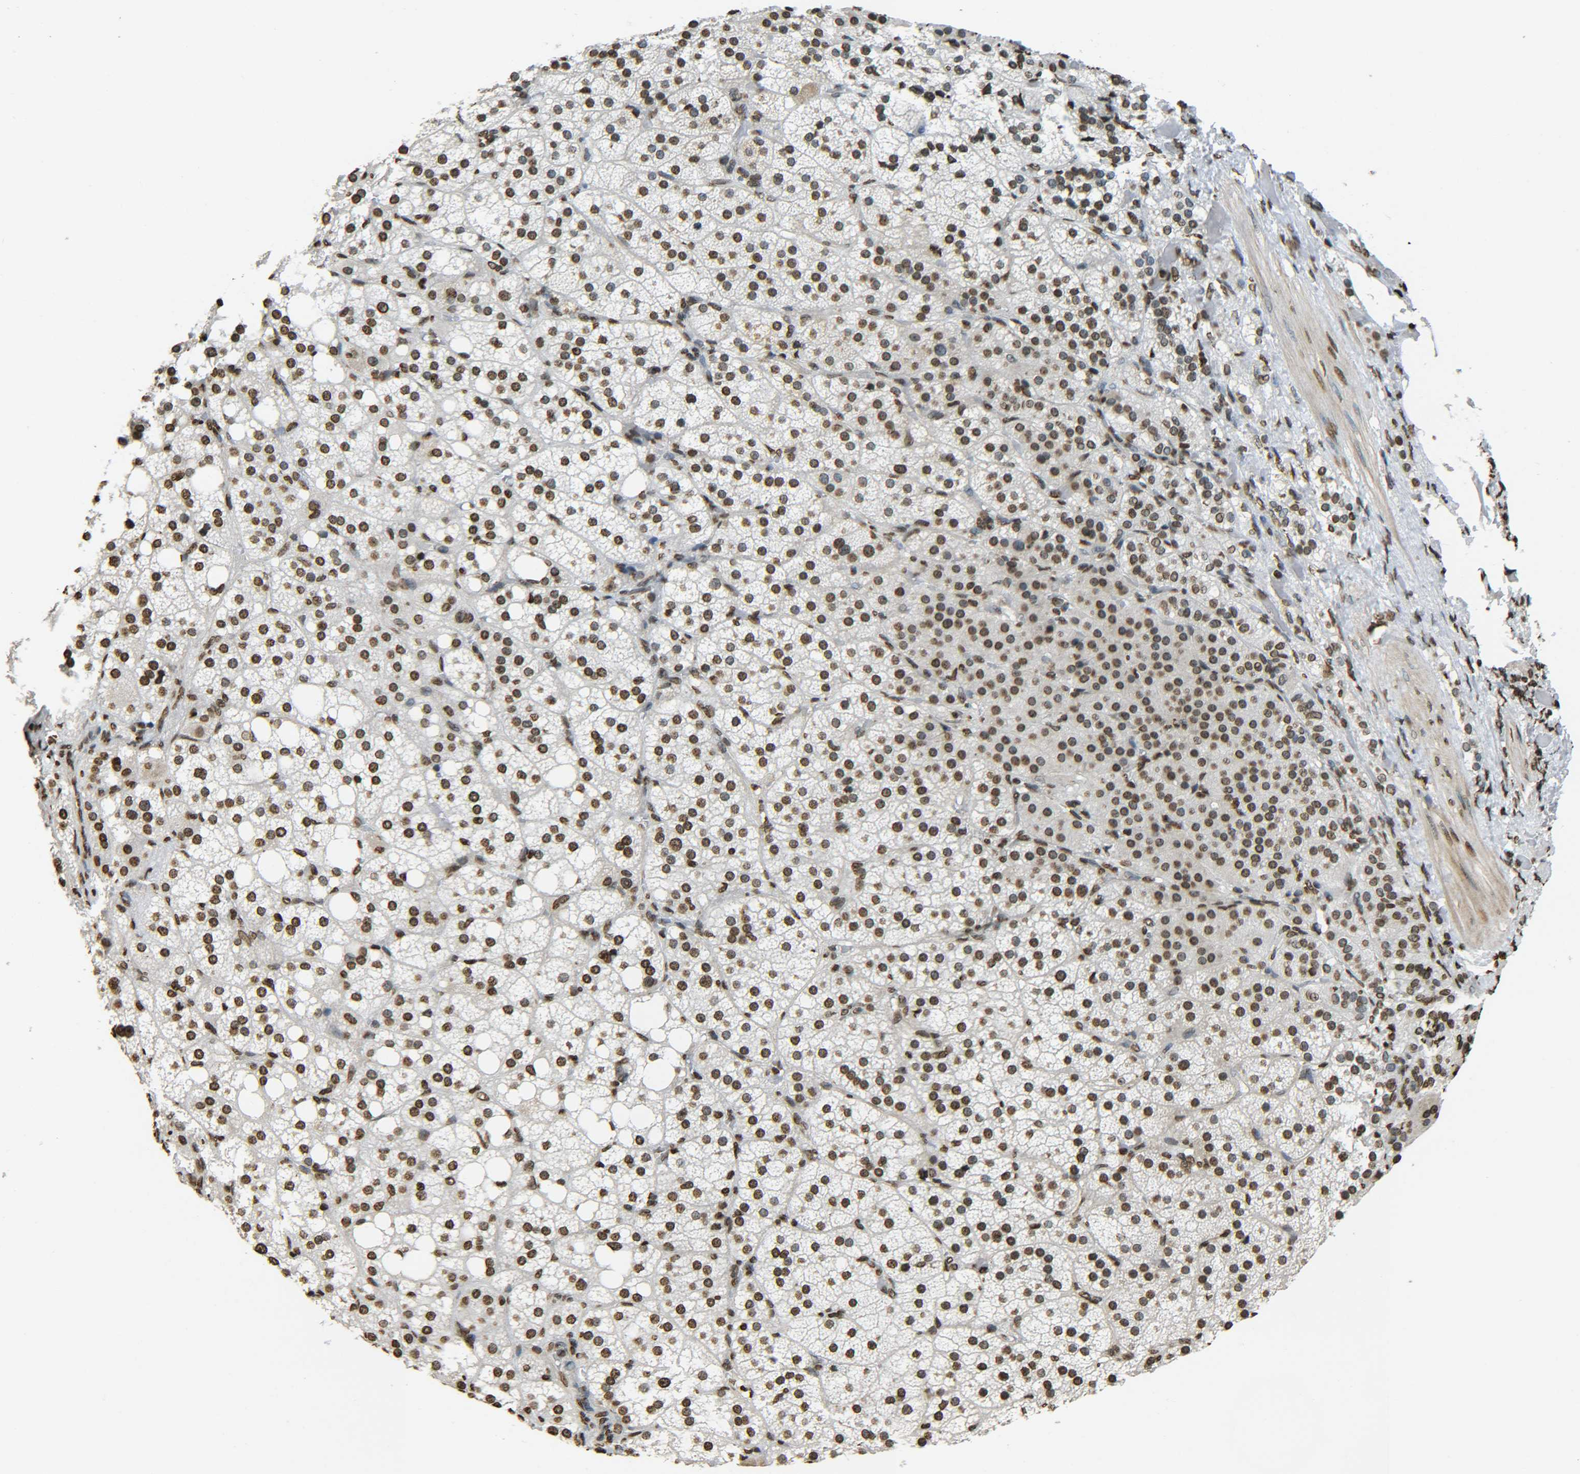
{"staining": {"intensity": "moderate", "quantity": ">75%", "location": "nuclear"}, "tissue": "adrenal gland", "cell_type": "Glandular cells", "image_type": "normal", "snomed": [{"axis": "morphology", "description": "Normal tissue, NOS"}, {"axis": "topography", "description": "Adrenal gland"}], "caption": "Protein expression analysis of benign adrenal gland displays moderate nuclear staining in about >75% of glandular cells. Nuclei are stained in blue.", "gene": "H4C16", "patient": {"sex": "female", "age": 59}}